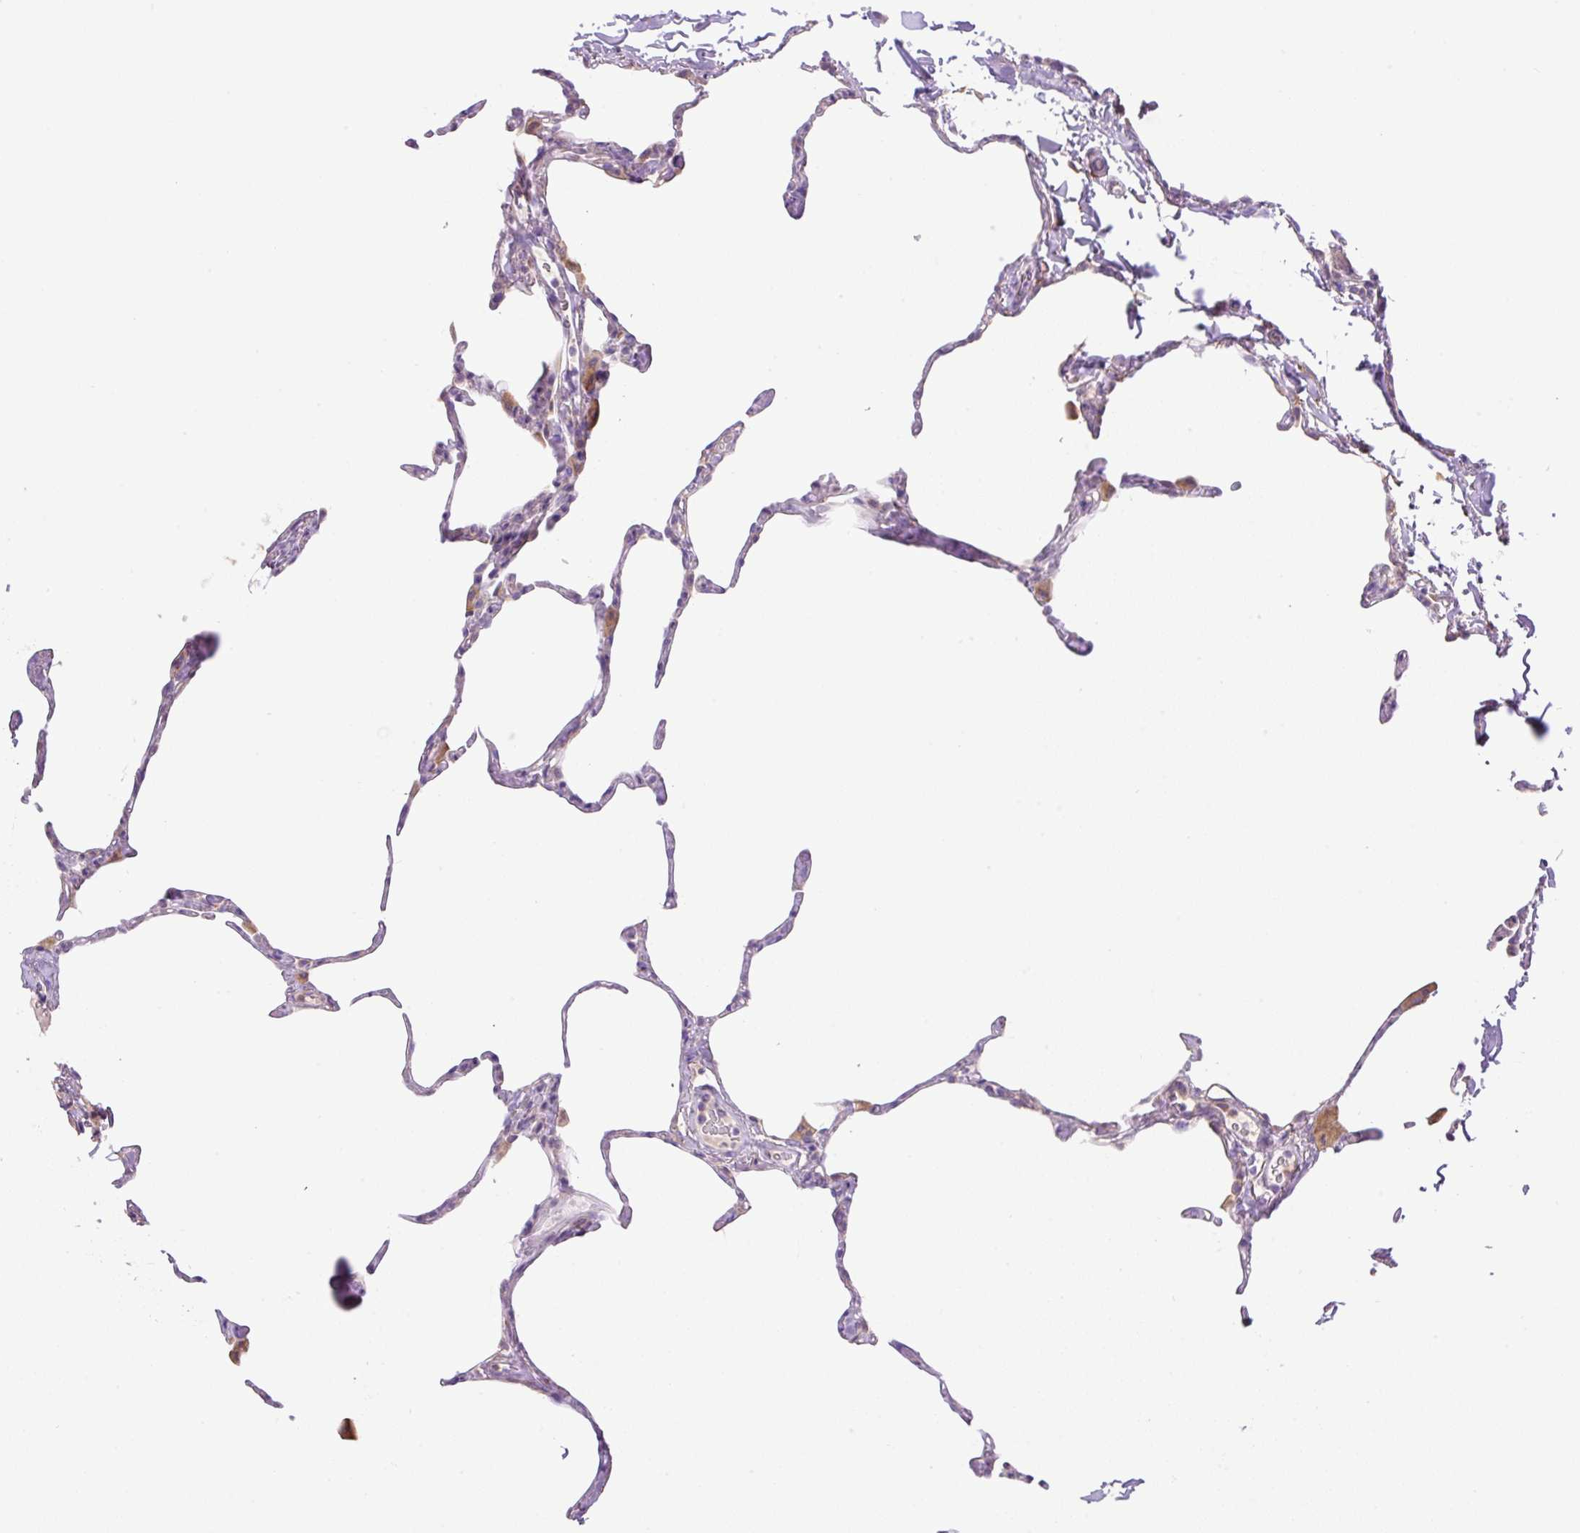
{"staining": {"intensity": "negative", "quantity": "none", "location": "none"}, "tissue": "lung", "cell_type": "Alveolar cells", "image_type": "normal", "snomed": [{"axis": "morphology", "description": "Normal tissue, NOS"}, {"axis": "topography", "description": "Lung"}], "caption": "Alveolar cells are negative for protein expression in benign human lung.", "gene": "POFUT1", "patient": {"sex": "male", "age": 65}}